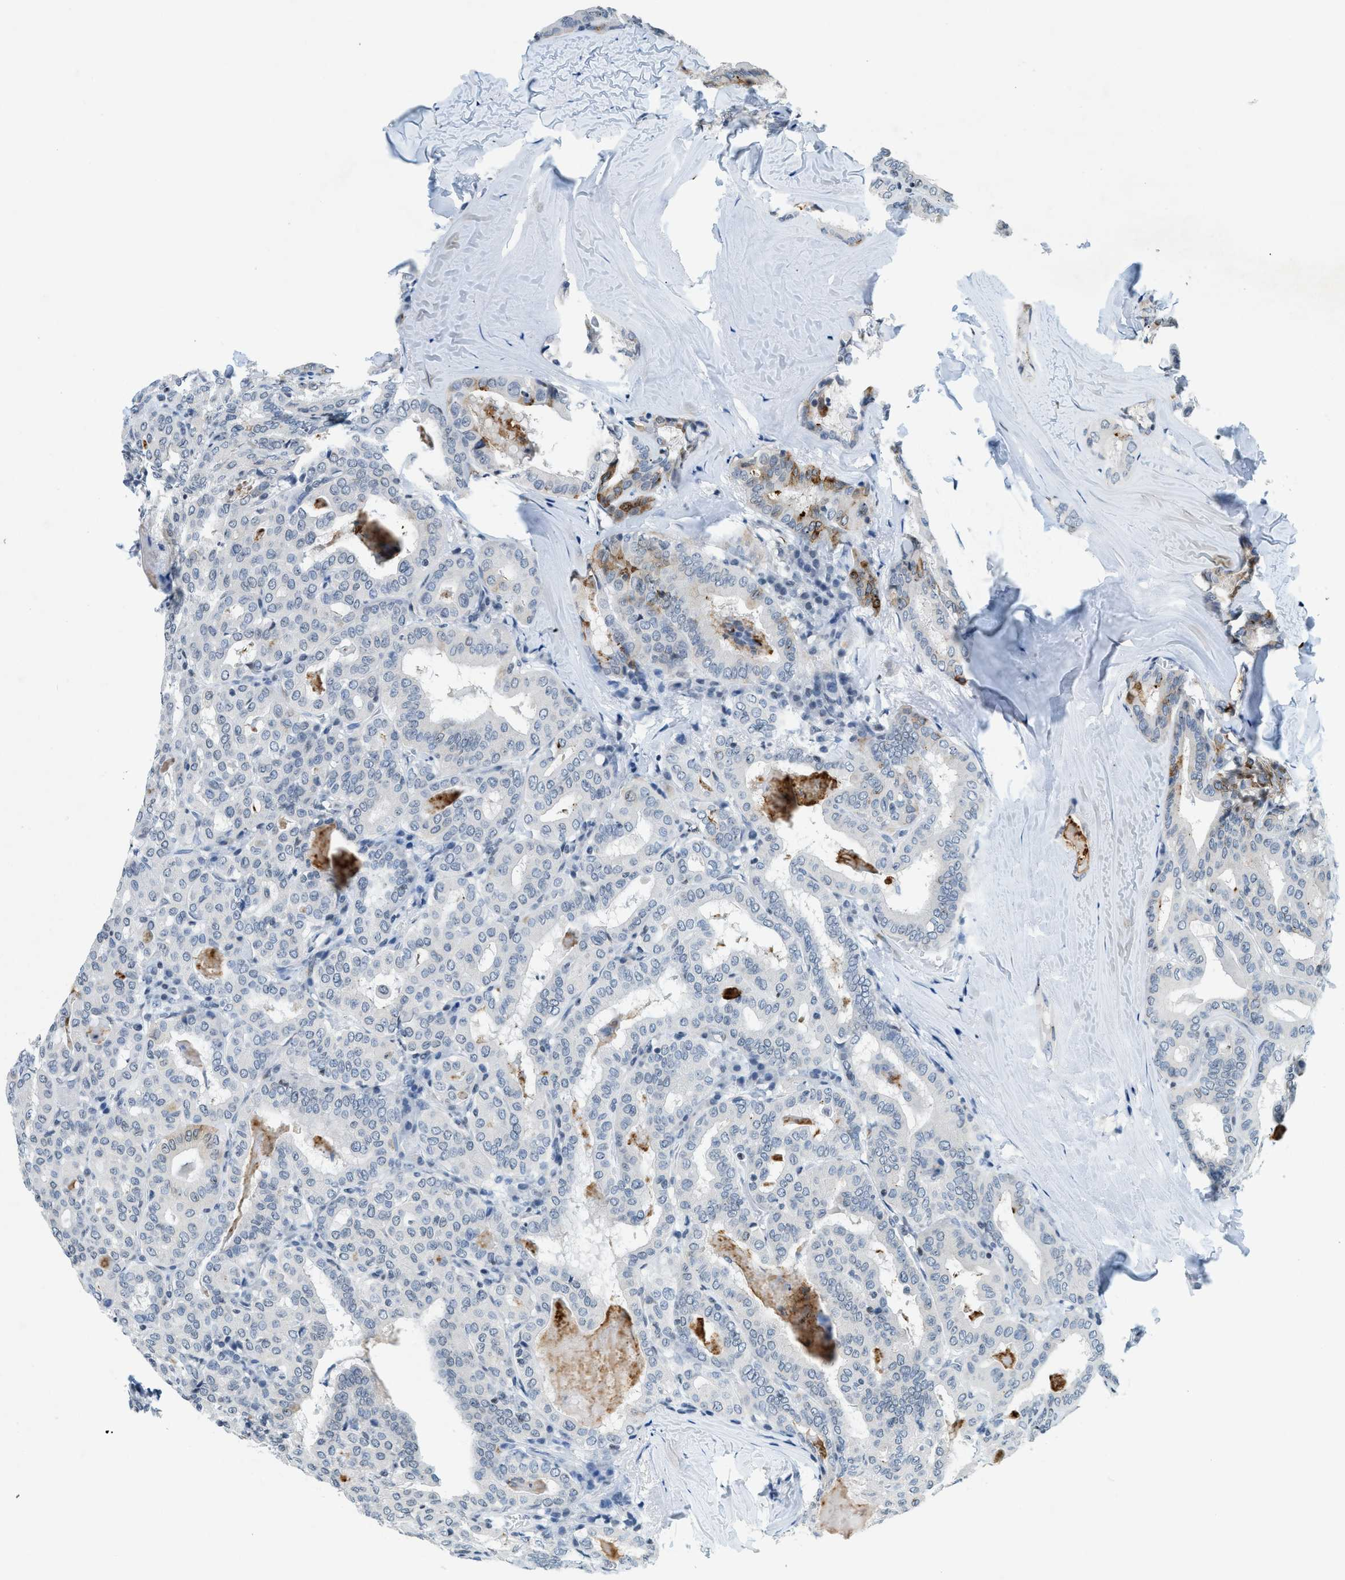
{"staining": {"intensity": "negative", "quantity": "none", "location": "none"}, "tissue": "thyroid cancer", "cell_type": "Tumor cells", "image_type": "cancer", "snomed": [{"axis": "morphology", "description": "Papillary adenocarcinoma, NOS"}, {"axis": "topography", "description": "Thyroid gland"}], "caption": "DAB (3,3'-diaminobenzidine) immunohistochemical staining of human papillary adenocarcinoma (thyroid) exhibits no significant expression in tumor cells.", "gene": "UVRAG", "patient": {"sex": "female", "age": 42}}